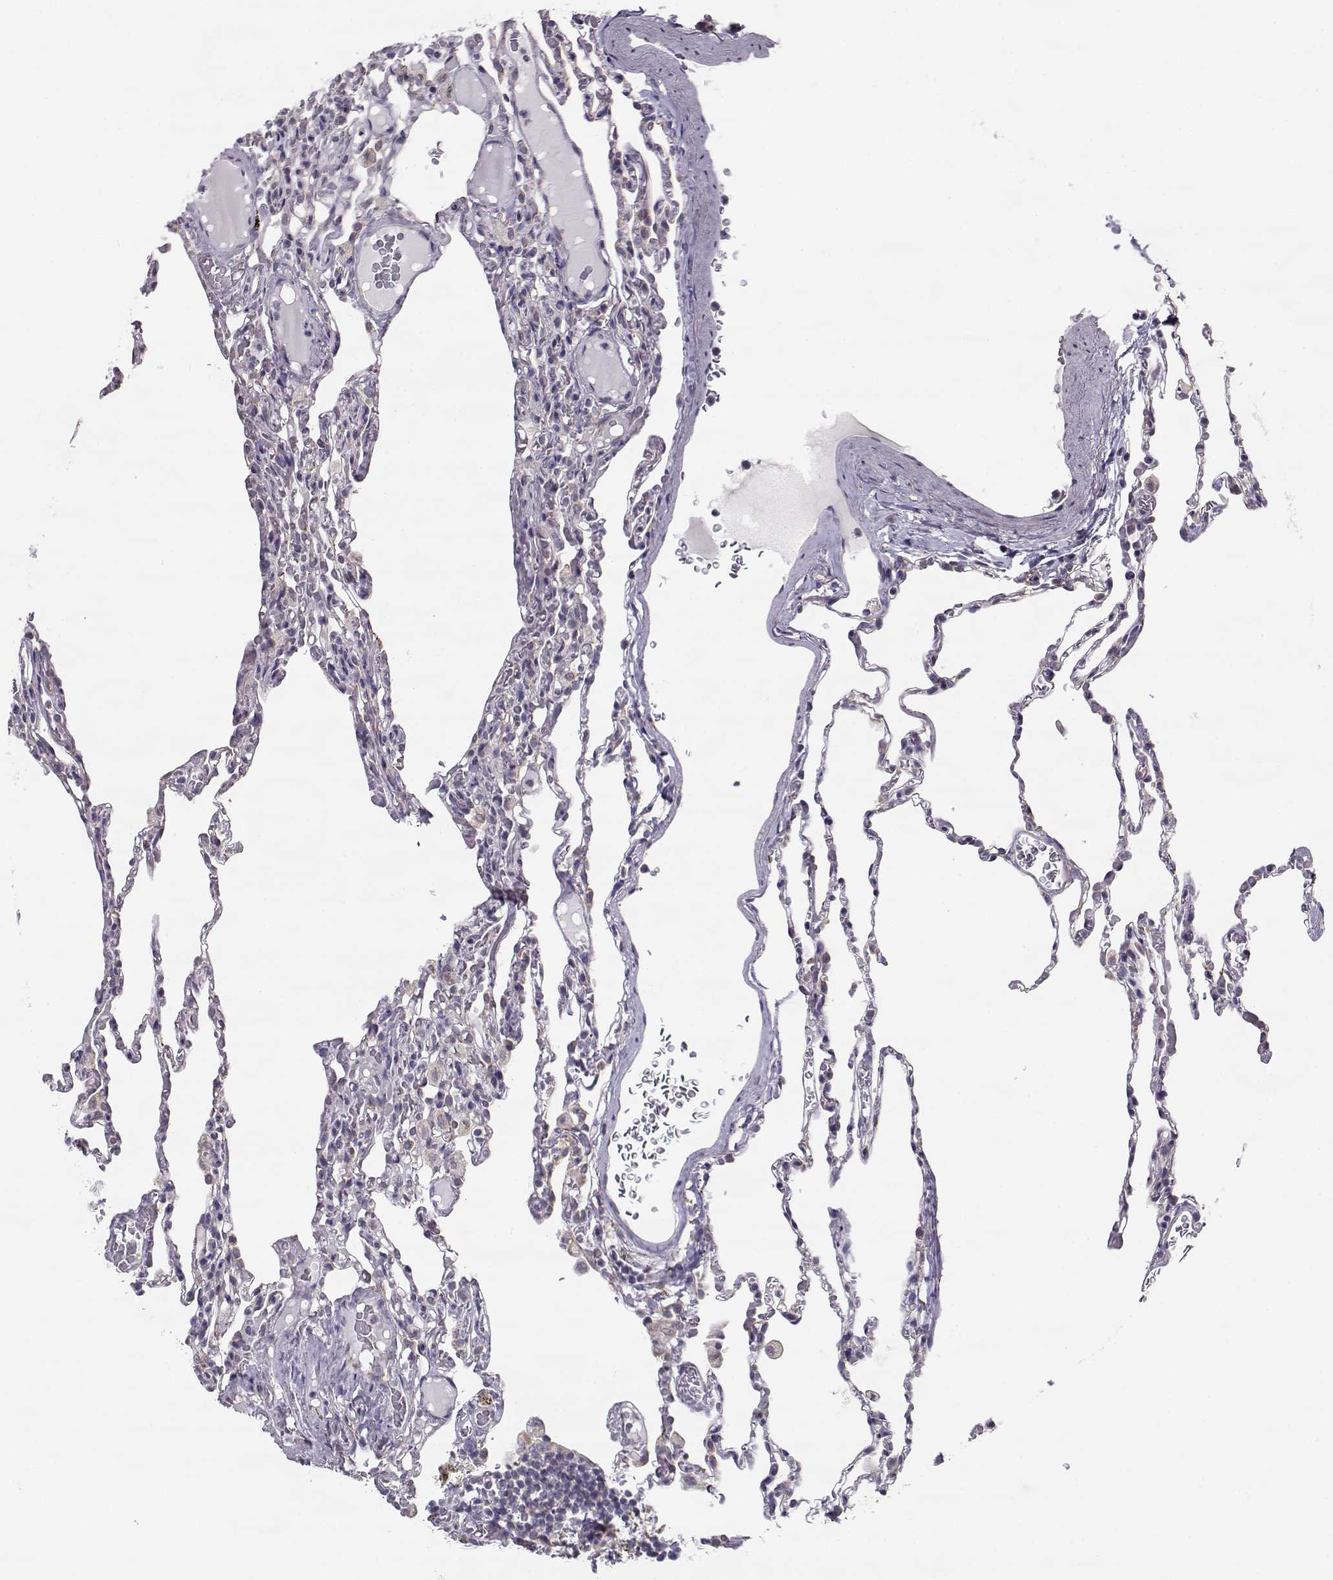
{"staining": {"intensity": "negative", "quantity": "none", "location": "none"}, "tissue": "lung", "cell_type": "Alveolar cells", "image_type": "normal", "snomed": [{"axis": "morphology", "description": "Normal tissue, NOS"}, {"axis": "topography", "description": "Lung"}], "caption": "A micrograph of human lung is negative for staining in alveolar cells. Brightfield microscopy of immunohistochemistry stained with DAB (3,3'-diaminobenzidine) (brown) and hematoxylin (blue), captured at high magnification.", "gene": "BEND6", "patient": {"sex": "female", "age": 43}}